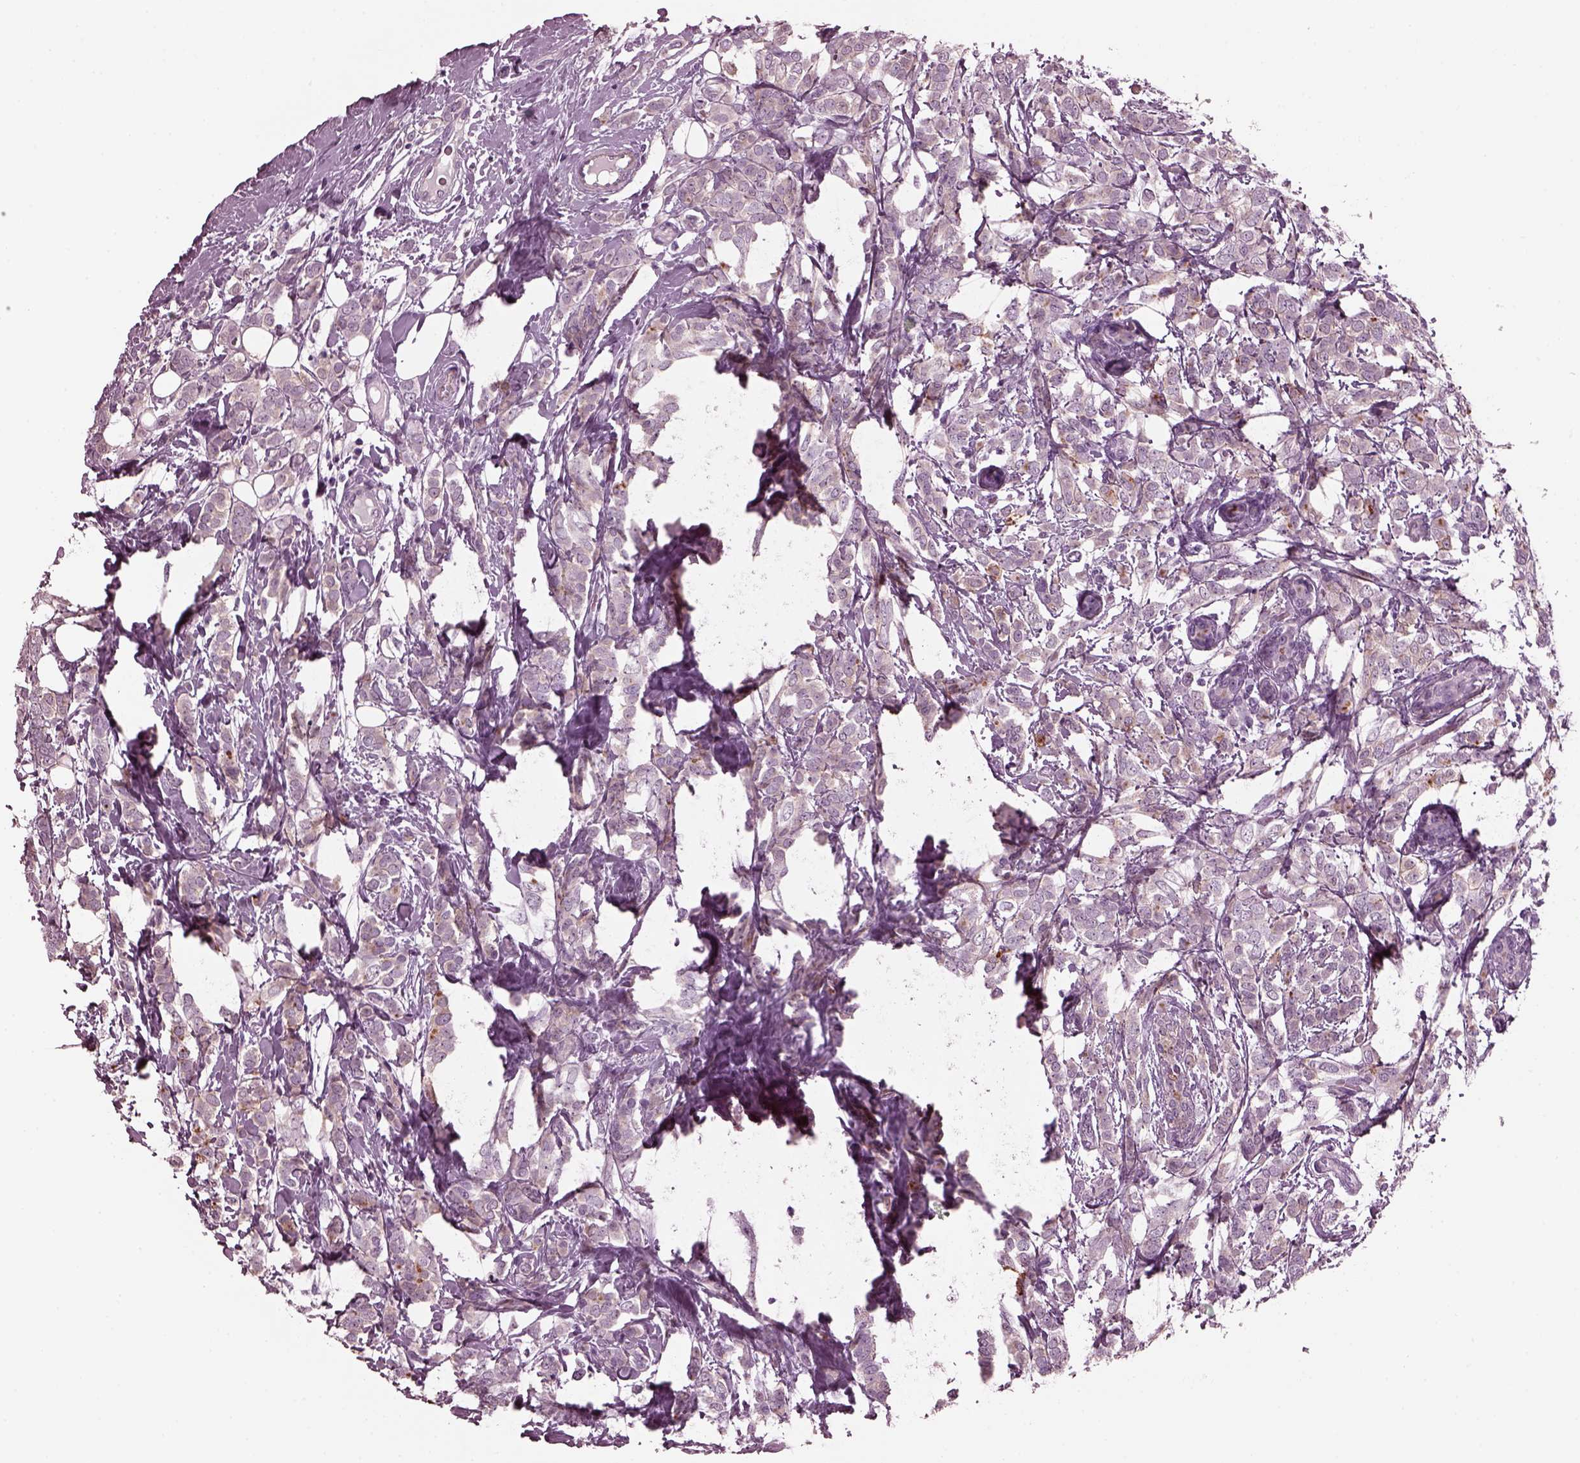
{"staining": {"intensity": "weak", "quantity": "<25%", "location": "cytoplasmic/membranous"}, "tissue": "breast cancer", "cell_type": "Tumor cells", "image_type": "cancer", "snomed": [{"axis": "morphology", "description": "Lobular carcinoma"}, {"axis": "topography", "description": "Breast"}], "caption": "Tumor cells are negative for brown protein staining in breast lobular carcinoma. Nuclei are stained in blue.", "gene": "GDF11", "patient": {"sex": "female", "age": 49}}